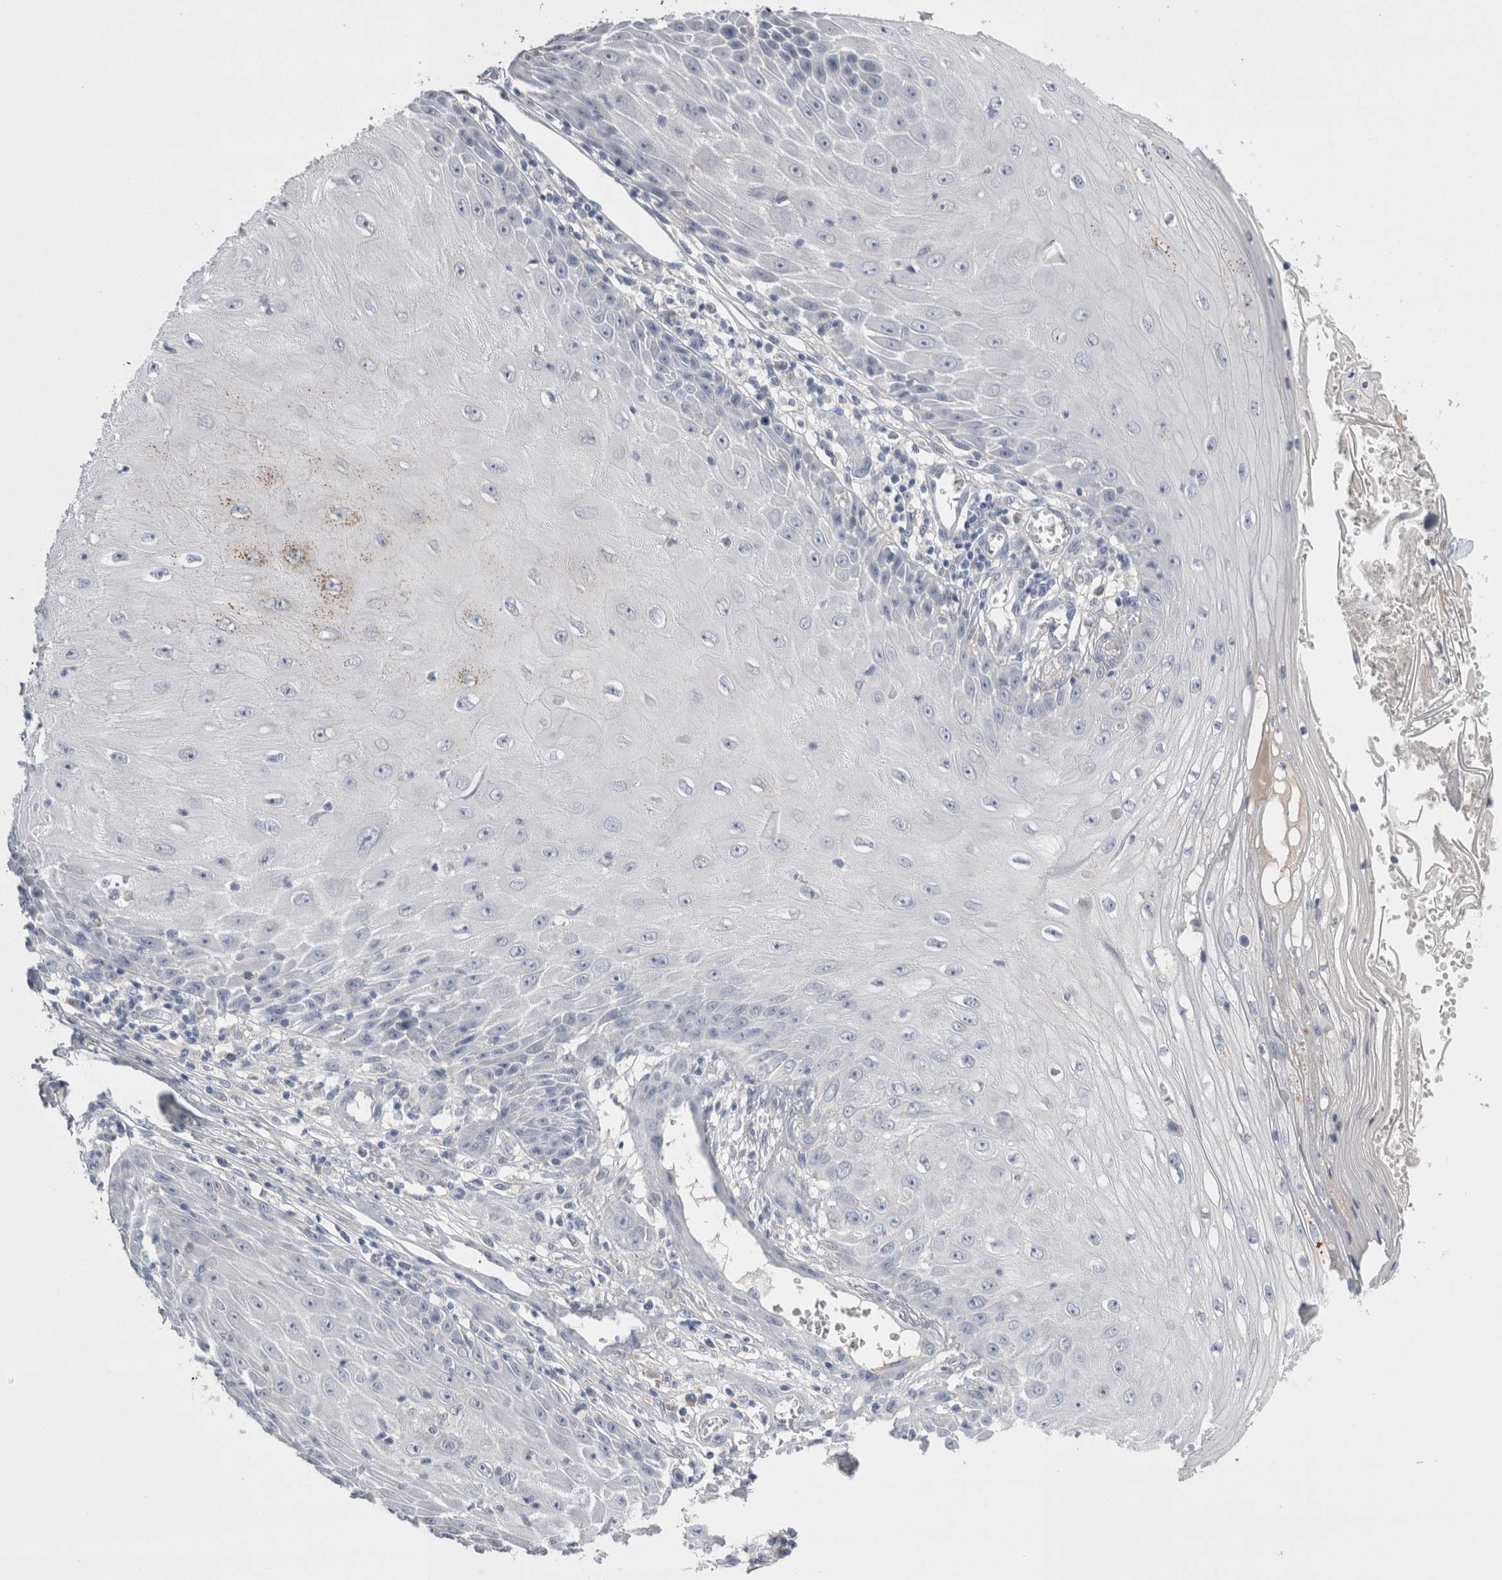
{"staining": {"intensity": "negative", "quantity": "none", "location": "none"}, "tissue": "skin cancer", "cell_type": "Tumor cells", "image_type": "cancer", "snomed": [{"axis": "morphology", "description": "Squamous cell carcinoma, NOS"}, {"axis": "topography", "description": "Skin"}], "caption": "This is an immunohistochemistry photomicrograph of skin squamous cell carcinoma. There is no expression in tumor cells.", "gene": "REG1A", "patient": {"sex": "female", "age": 73}}